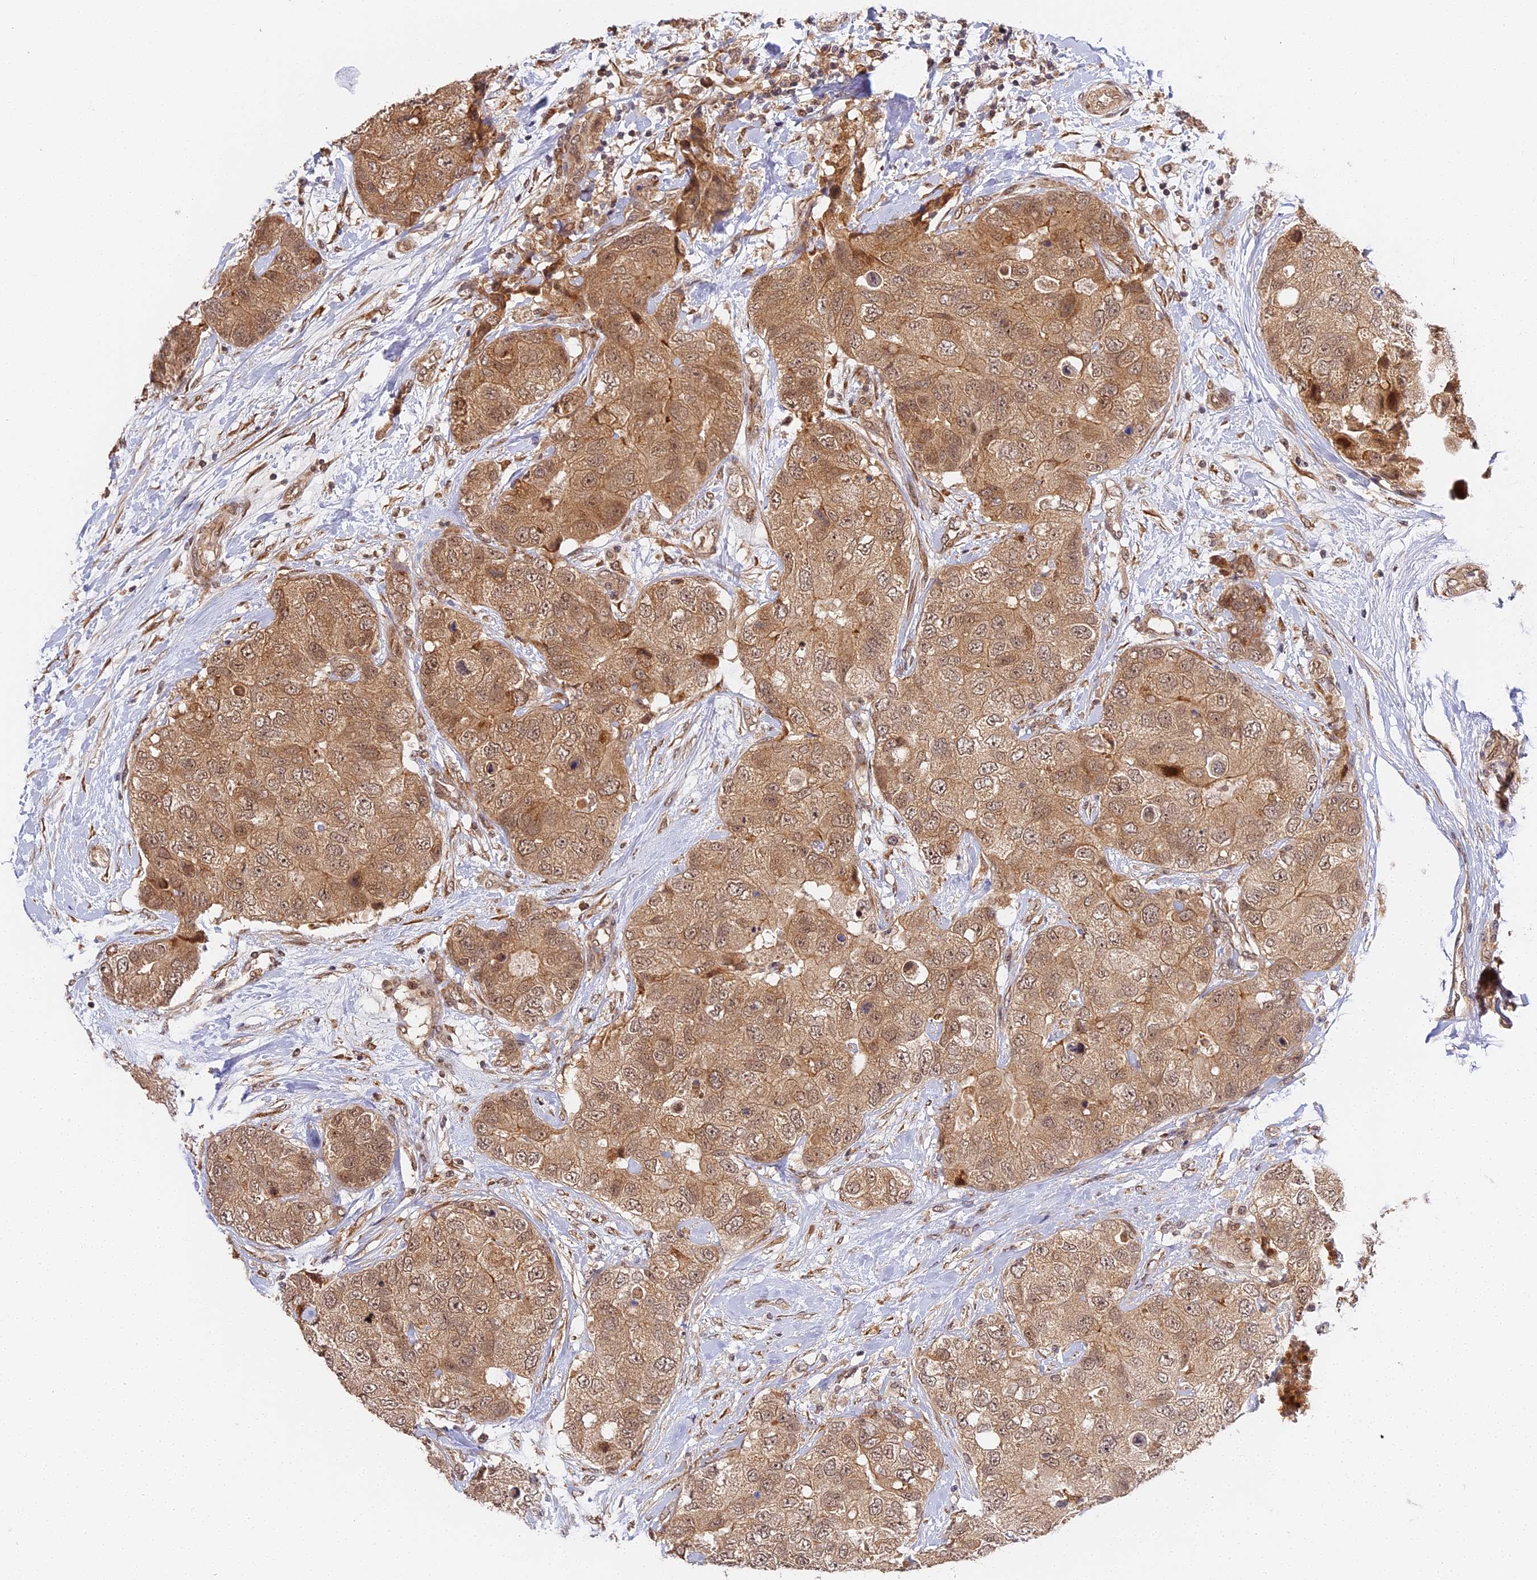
{"staining": {"intensity": "moderate", "quantity": ">75%", "location": "cytoplasmic/membranous"}, "tissue": "breast cancer", "cell_type": "Tumor cells", "image_type": "cancer", "snomed": [{"axis": "morphology", "description": "Duct carcinoma"}, {"axis": "topography", "description": "Breast"}], "caption": "Intraductal carcinoma (breast) tissue displays moderate cytoplasmic/membranous staining in about >75% of tumor cells", "gene": "IMPACT", "patient": {"sex": "female", "age": 62}}